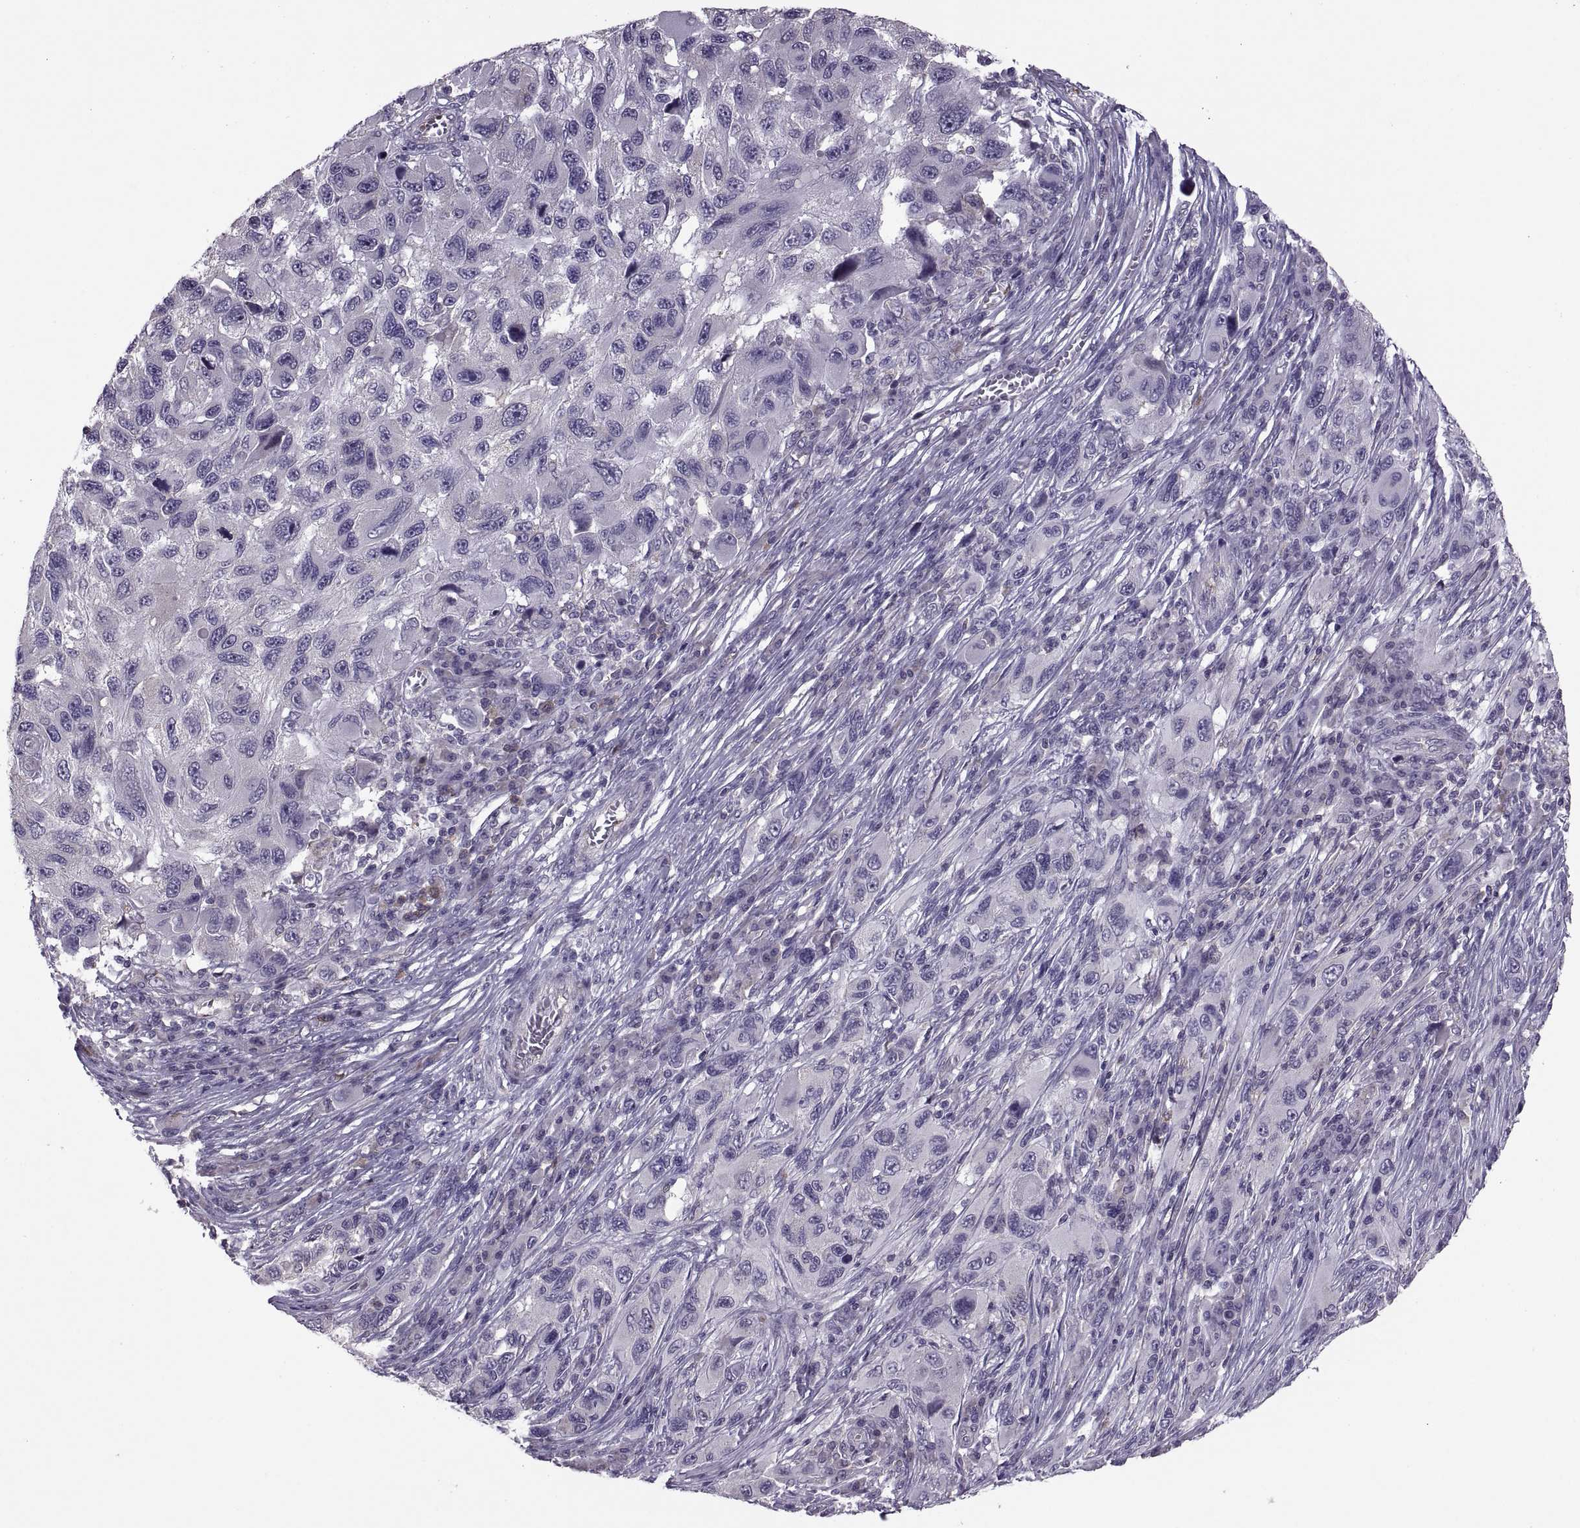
{"staining": {"intensity": "negative", "quantity": "none", "location": "none"}, "tissue": "melanoma", "cell_type": "Tumor cells", "image_type": "cancer", "snomed": [{"axis": "morphology", "description": "Malignant melanoma, NOS"}, {"axis": "topography", "description": "Skin"}], "caption": "An image of human malignant melanoma is negative for staining in tumor cells. The staining was performed using DAB (3,3'-diaminobenzidine) to visualize the protein expression in brown, while the nuclei were stained in blue with hematoxylin (Magnification: 20x).", "gene": "PABPC1", "patient": {"sex": "male", "age": 53}}